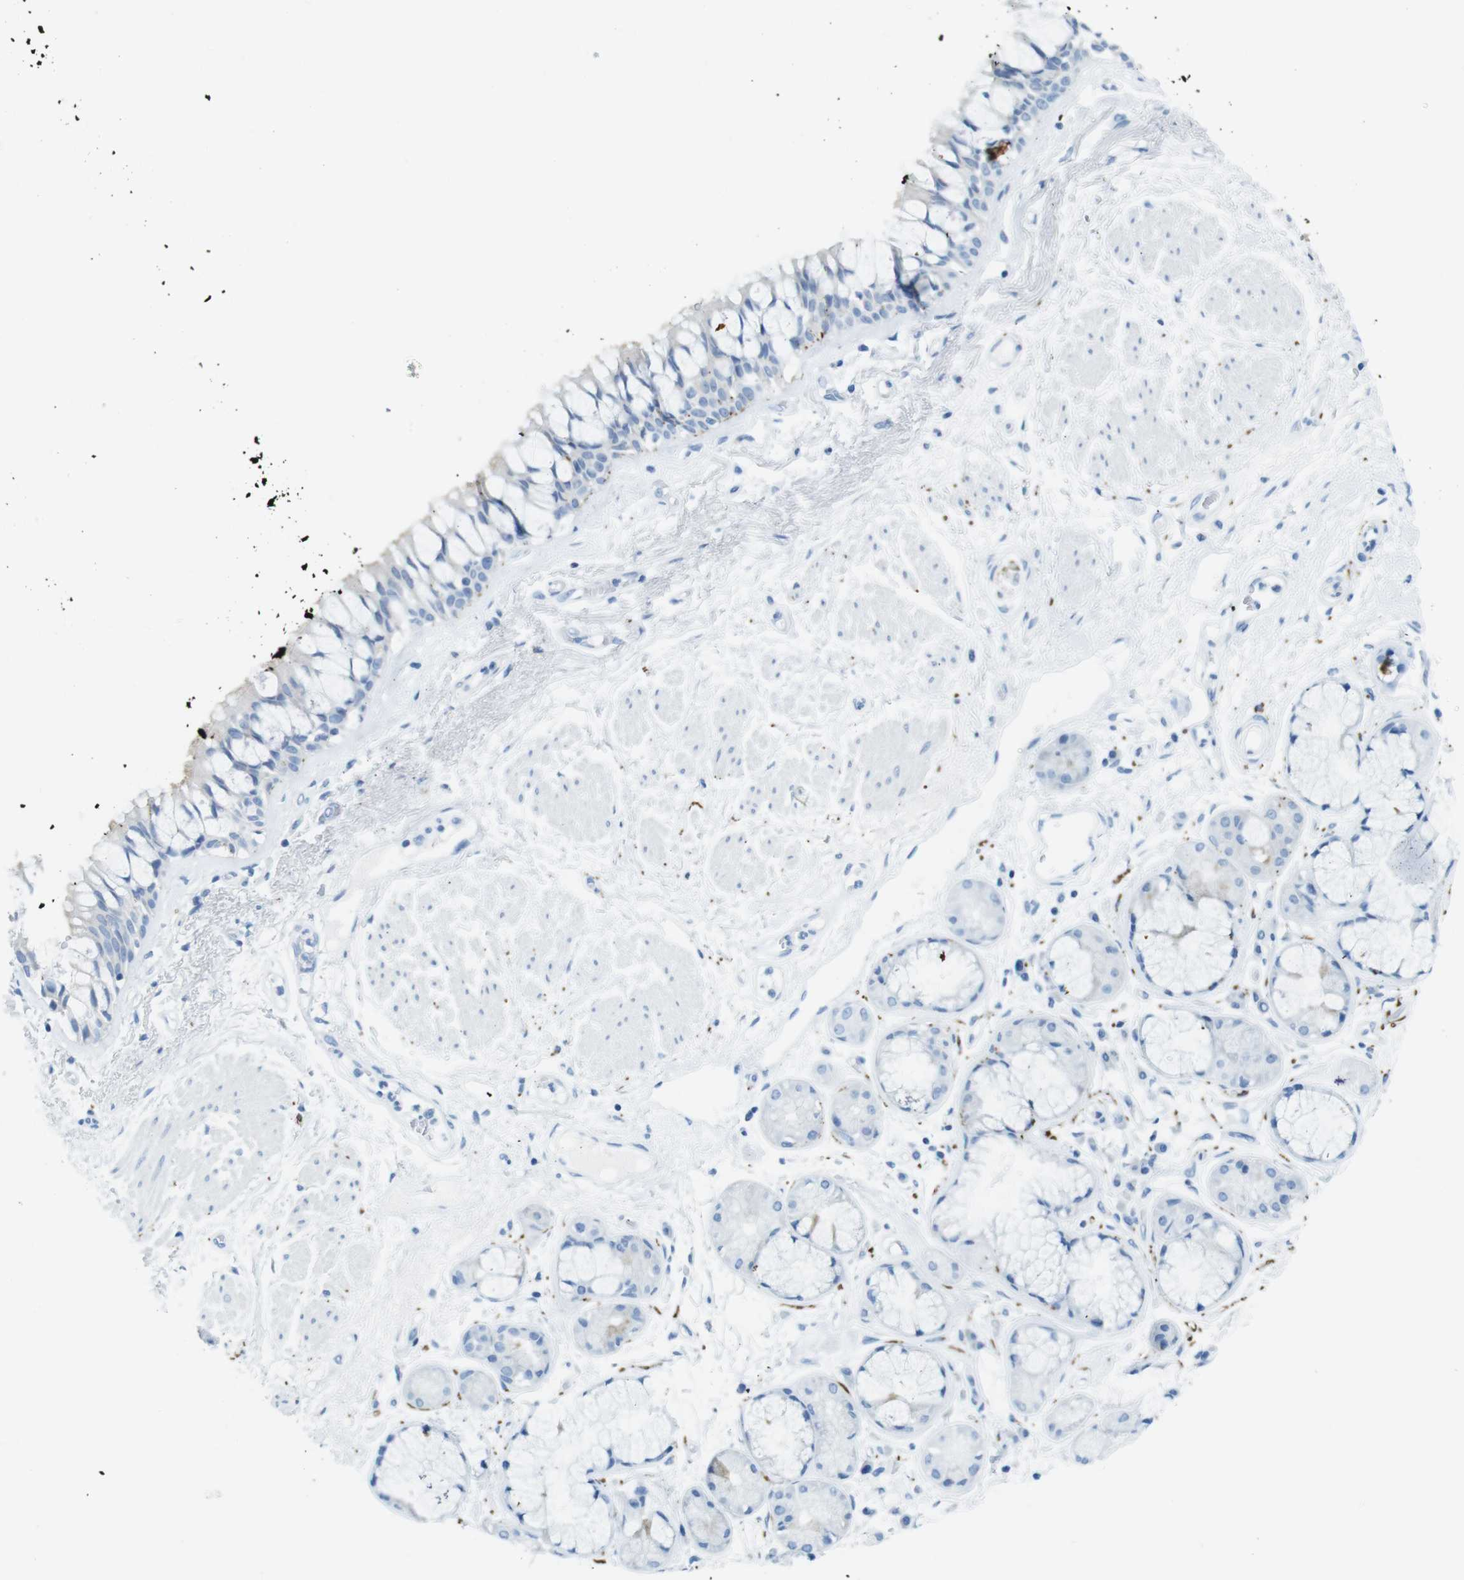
{"staining": {"intensity": "moderate", "quantity": "<25%", "location": "cytoplasmic/membranous"}, "tissue": "bronchus", "cell_type": "Respiratory epithelial cells", "image_type": "normal", "snomed": [{"axis": "morphology", "description": "Normal tissue, NOS"}, {"axis": "topography", "description": "Bronchus"}], "caption": "IHC (DAB) staining of unremarkable bronchus demonstrates moderate cytoplasmic/membranous protein expression in approximately <25% of respiratory epithelial cells. (DAB = brown stain, brightfield microscopy at high magnification).", "gene": "GAP43", "patient": {"sex": "male", "age": 66}}